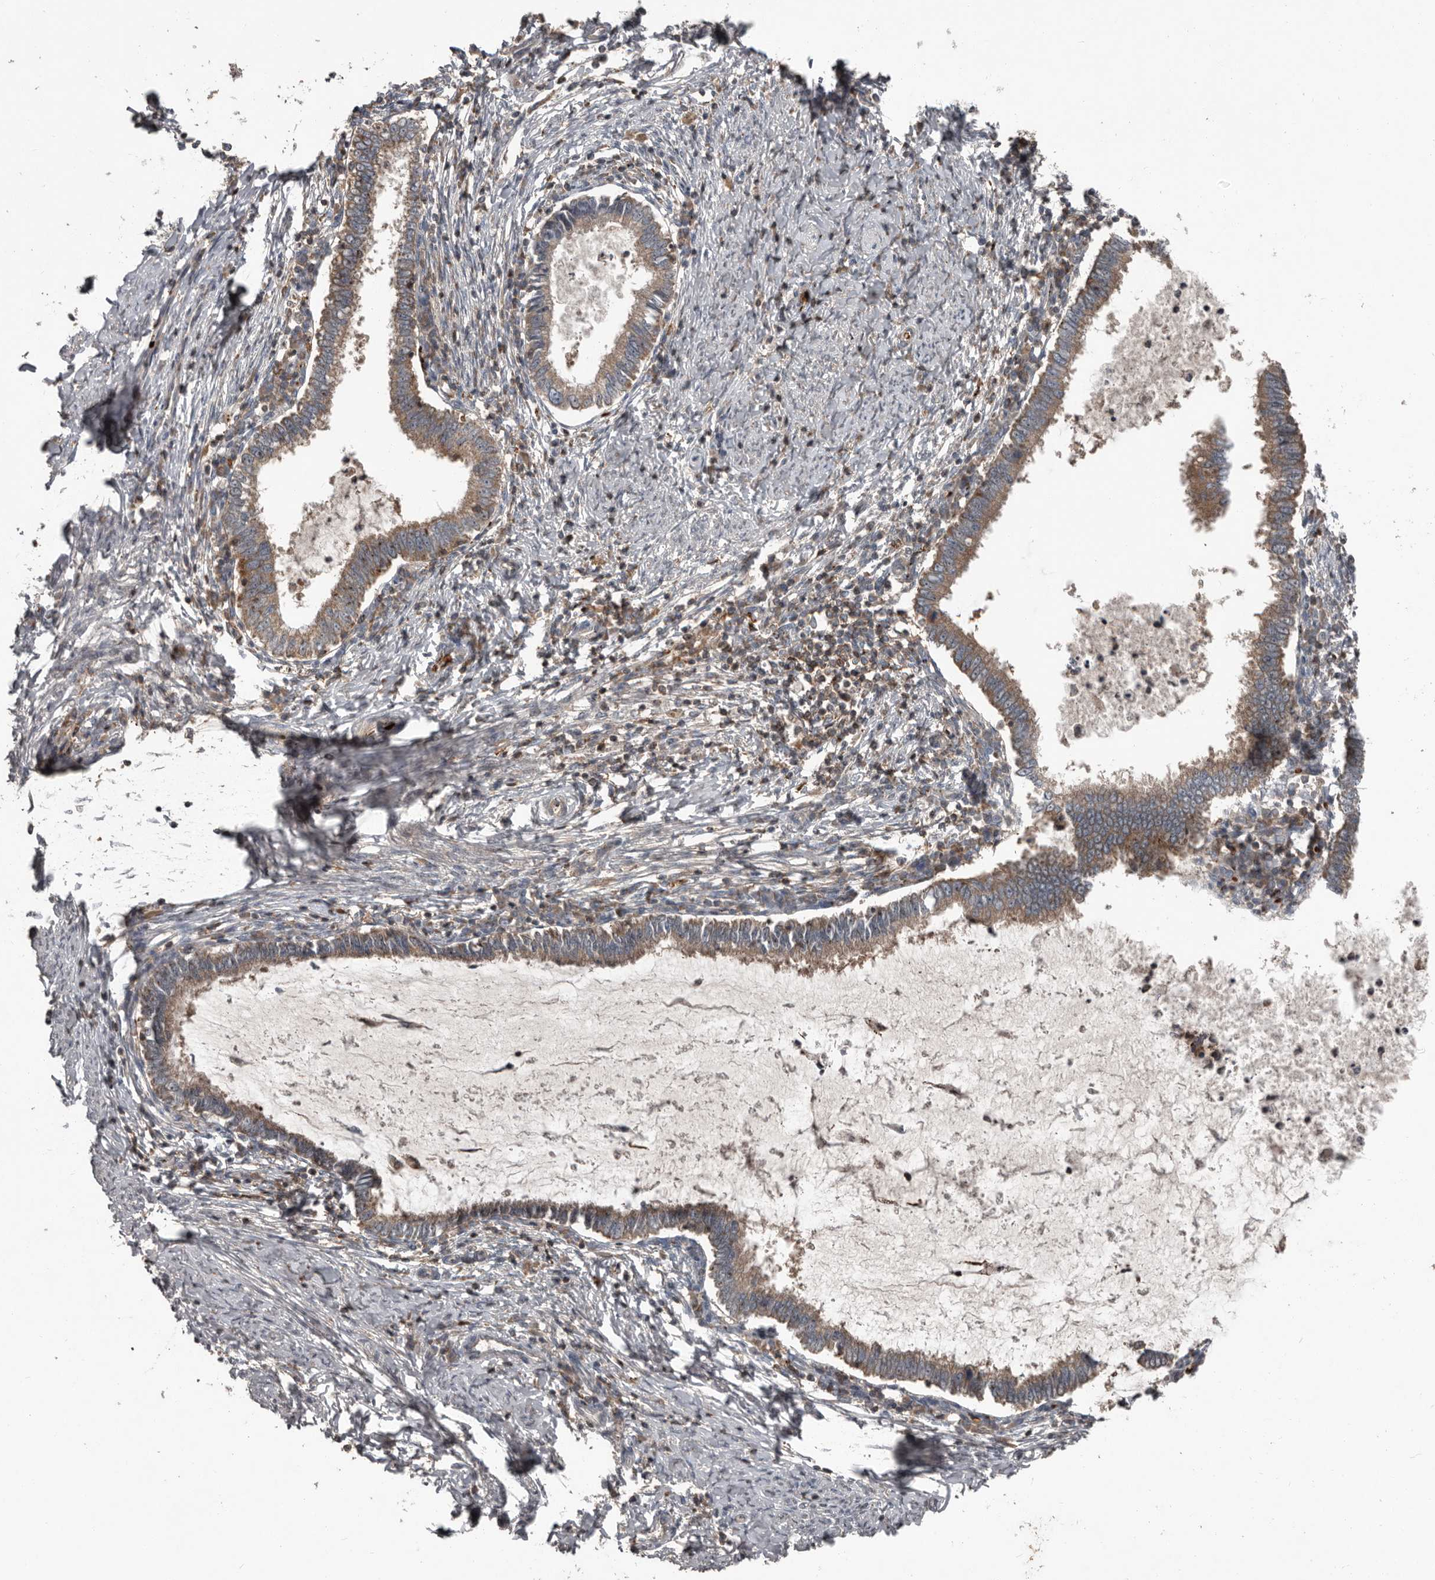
{"staining": {"intensity": "moderate", "quantity": ">75%", "location": "cytoplasmic/membranous"}, "tissue": "cervical cancer", "cell_type": "Tumor cells", "image_type": "cancer", "snomed": [{"axis": "morphology", "description": "Adenocarcinoma, NOS"}, {"axis": "topography", "description": "Cervix"}], "caption": "Adenocarcinoma (cervical) stained with immunohistochemistry demonstrates moderate cytoplasmic/membranous expression in approximately >75% of tumor cells. Using DAB (3,3'-diaminobenzidine) (brown) and hematoxylin (blue) stains, captured at high magnification using brightfield microscopy.", "gene": "FBXO31", "patient": {"sex": "female", "age": 36}}